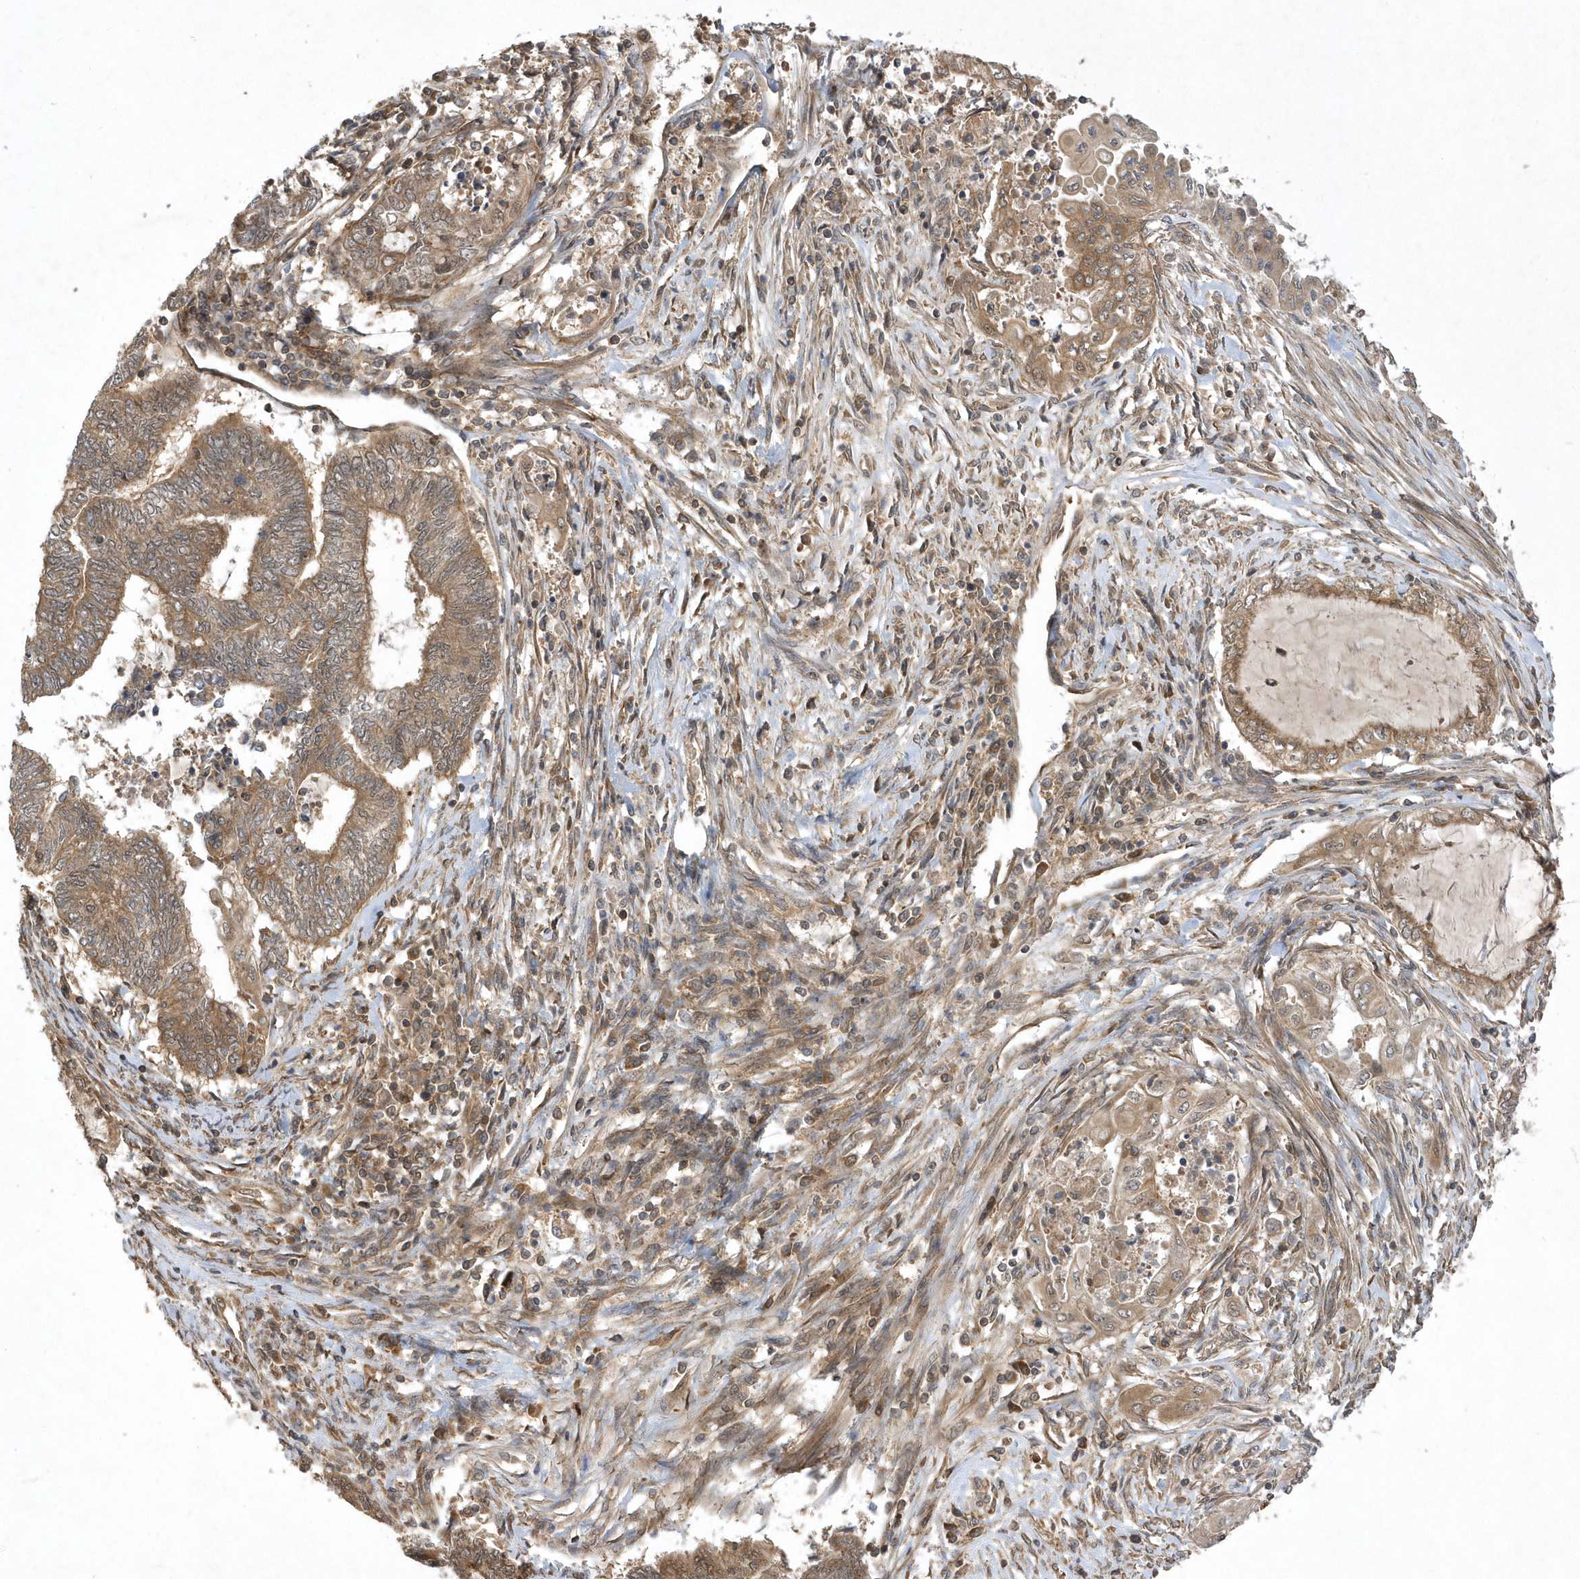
{"staining": {"intensity": "moderate", "quantity": ">75%", "location": "cytoplasmic/membranous"}, "tissue": "endometrial cancer", "cell_type": "Tumor cells", "image_type": "cancer", "snomed": [{"axis": "morphology", "description": "Adenocarcinoma, NOS"}, {"axis": "topography", "description": "Uterus"}, {"axis": "topography", "description": "Endometrium"}], "caption": "Protein staining of endometrial cancer (adenocarcinoma) tissue displays moderate cytoplasmic/membranous positivity in about >75% of tumor cells. The staining was performed using DAB (3,3'-diaminobenzidine), with brown indicating positive protein expression. Nuclei are stained blue with hematoxylin.", "gene": "GFM2", "patient": {"sex": "female", "age": 70}}